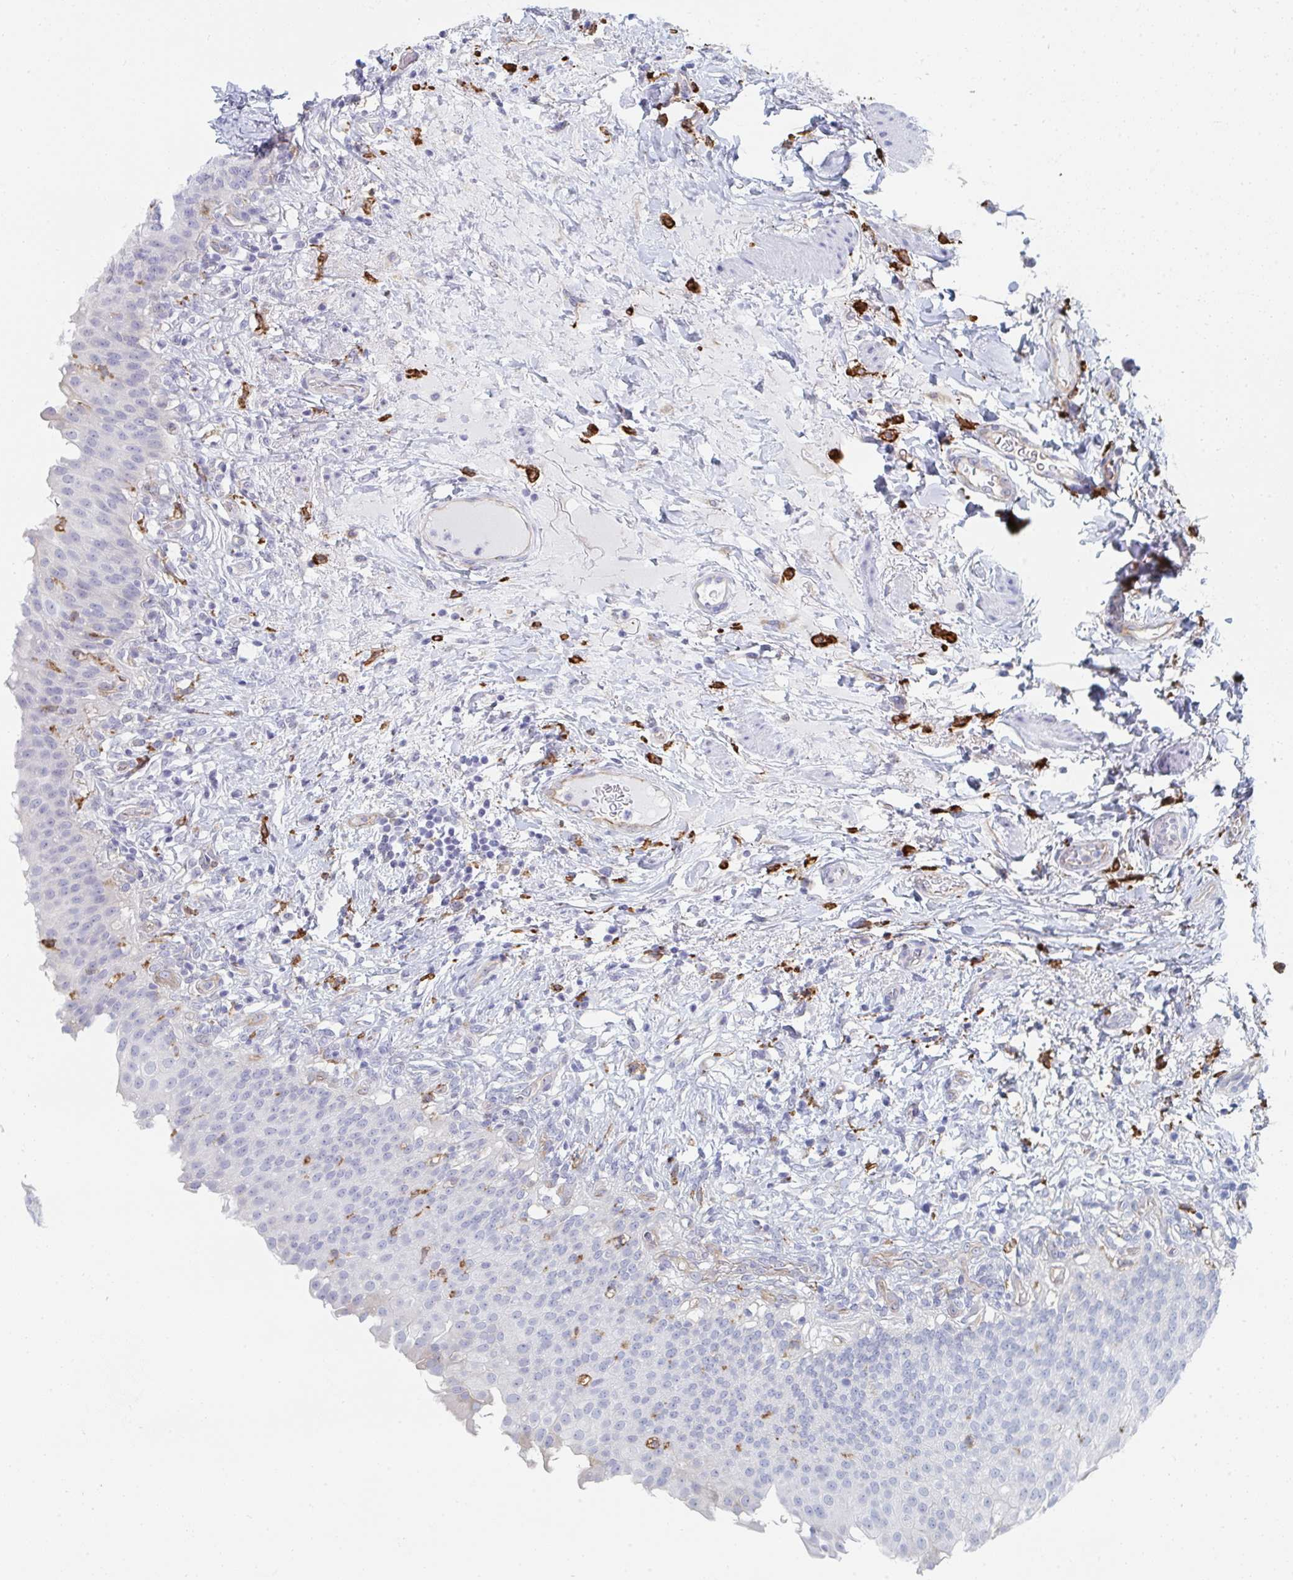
{"staining": {"intensity": "negative", "quantity": "none", "location": "none"}, "tissue": "urinary bladder", "cell_type": "Urothelial cells", "image_type": "normal", "snomed": [{"axis": "morphology", "description": "Normal tissue, NOS"}, {"axis": "topography", "description": "Urinary bladder"}, {"axis": "topography", "description": "Peripheral nerve tissue"}], "caption": "DAB (3,3'-diaminobenzidine) immunohistochemical staining of unremarkable urinary bladder reveals no significant expression in urothelial cells. (DAB IHC, high magnification).", "gene": "DAB2", "patient": {"sex": "female", "age": 60}}